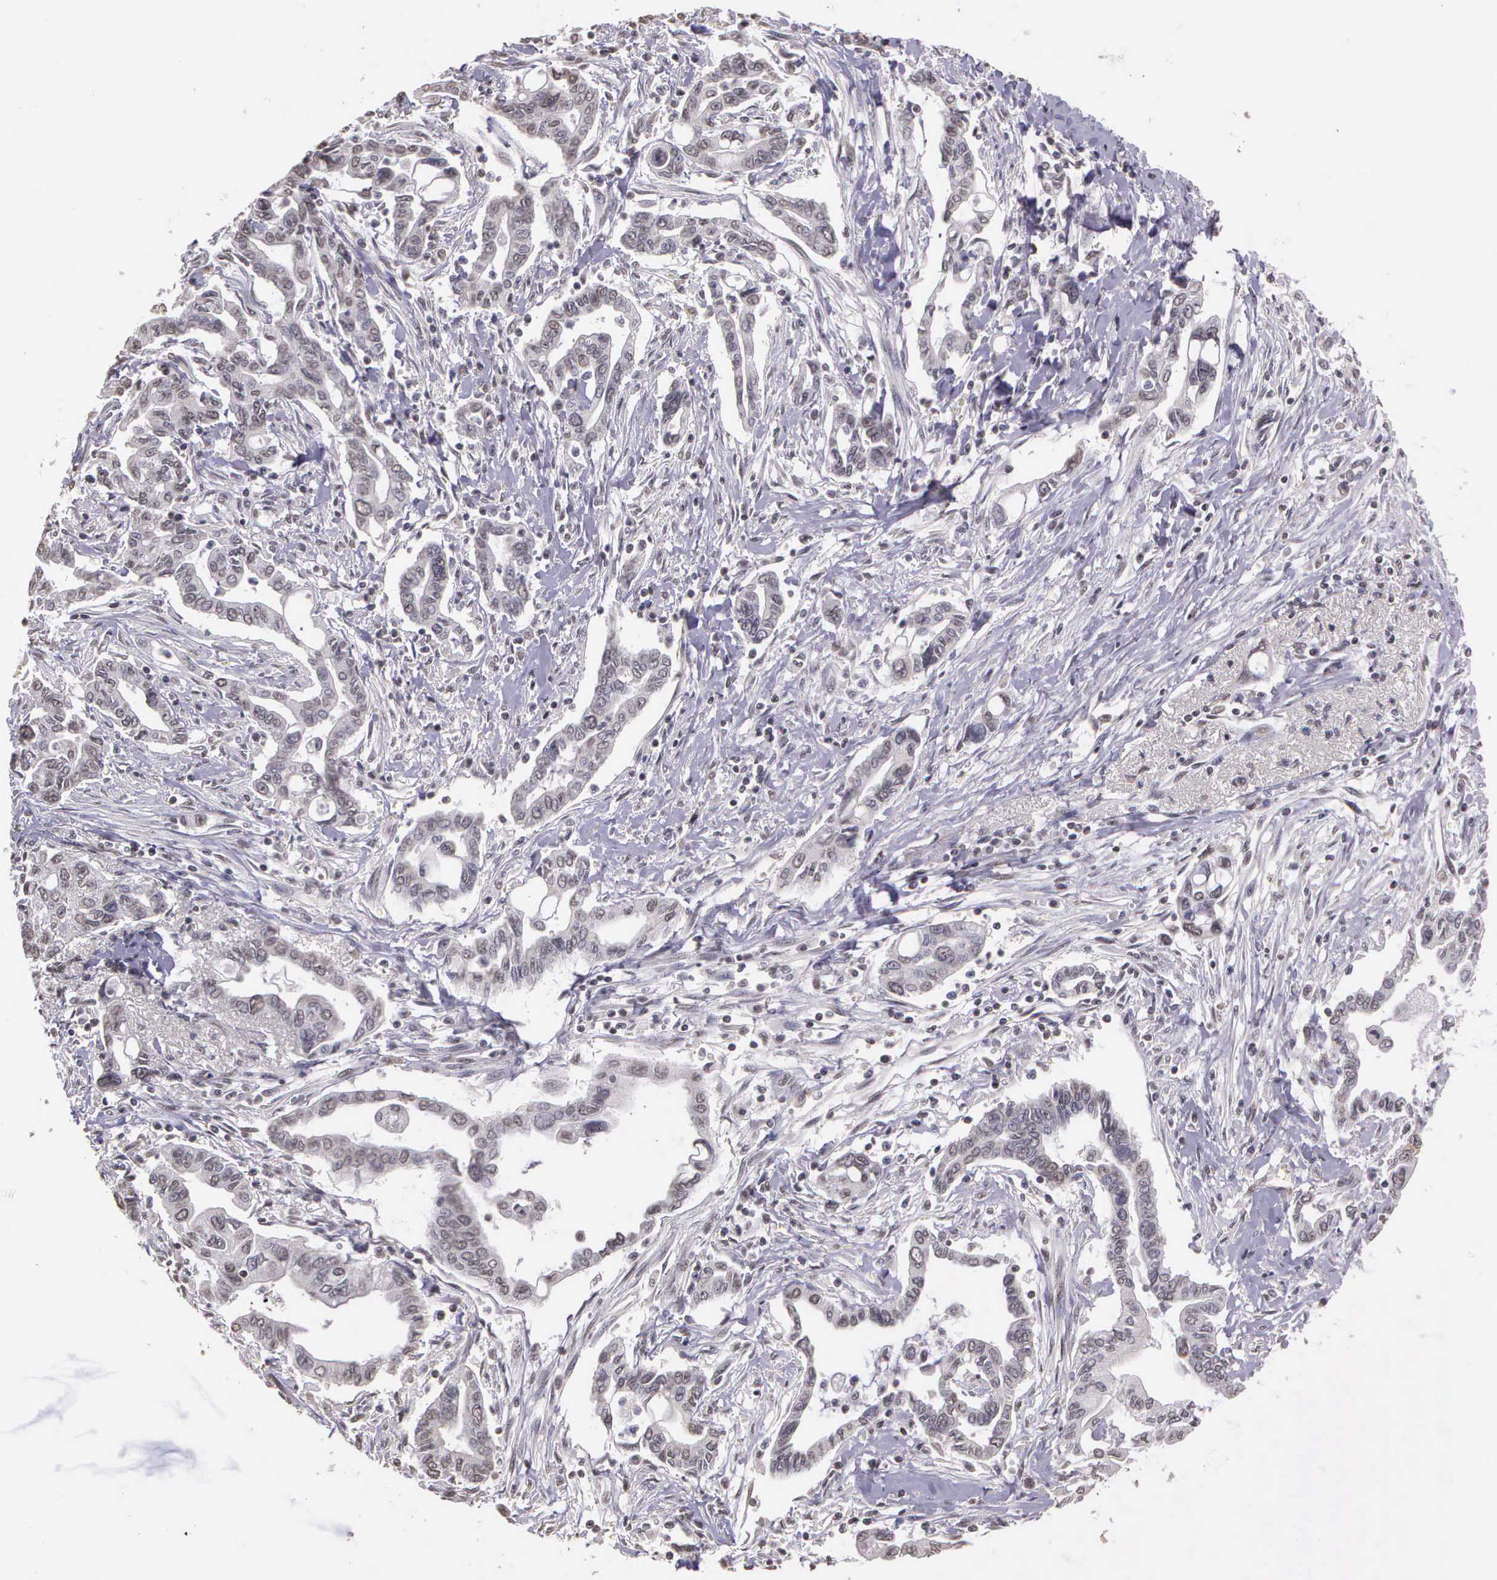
{"staining": {"intensity": "negative", "quantity": "none", "location": "none"}, "tissue": "pancreatic cancer", "cell_type": "Tumor cells", "image_type": "cancer", "snomed": [{"axis": "morphology", "description": "Adenocarcinoma, NOS"}, {"axis": "topography", "description": "Pancreas"}], "caption": "This is an immunohistochemistry micrograph of human pancreatic adenocarcinoma. There is no positivity in tumor cells.", "gene": "ARMCX5", "patient": {"sex": "female", "age": 57}}